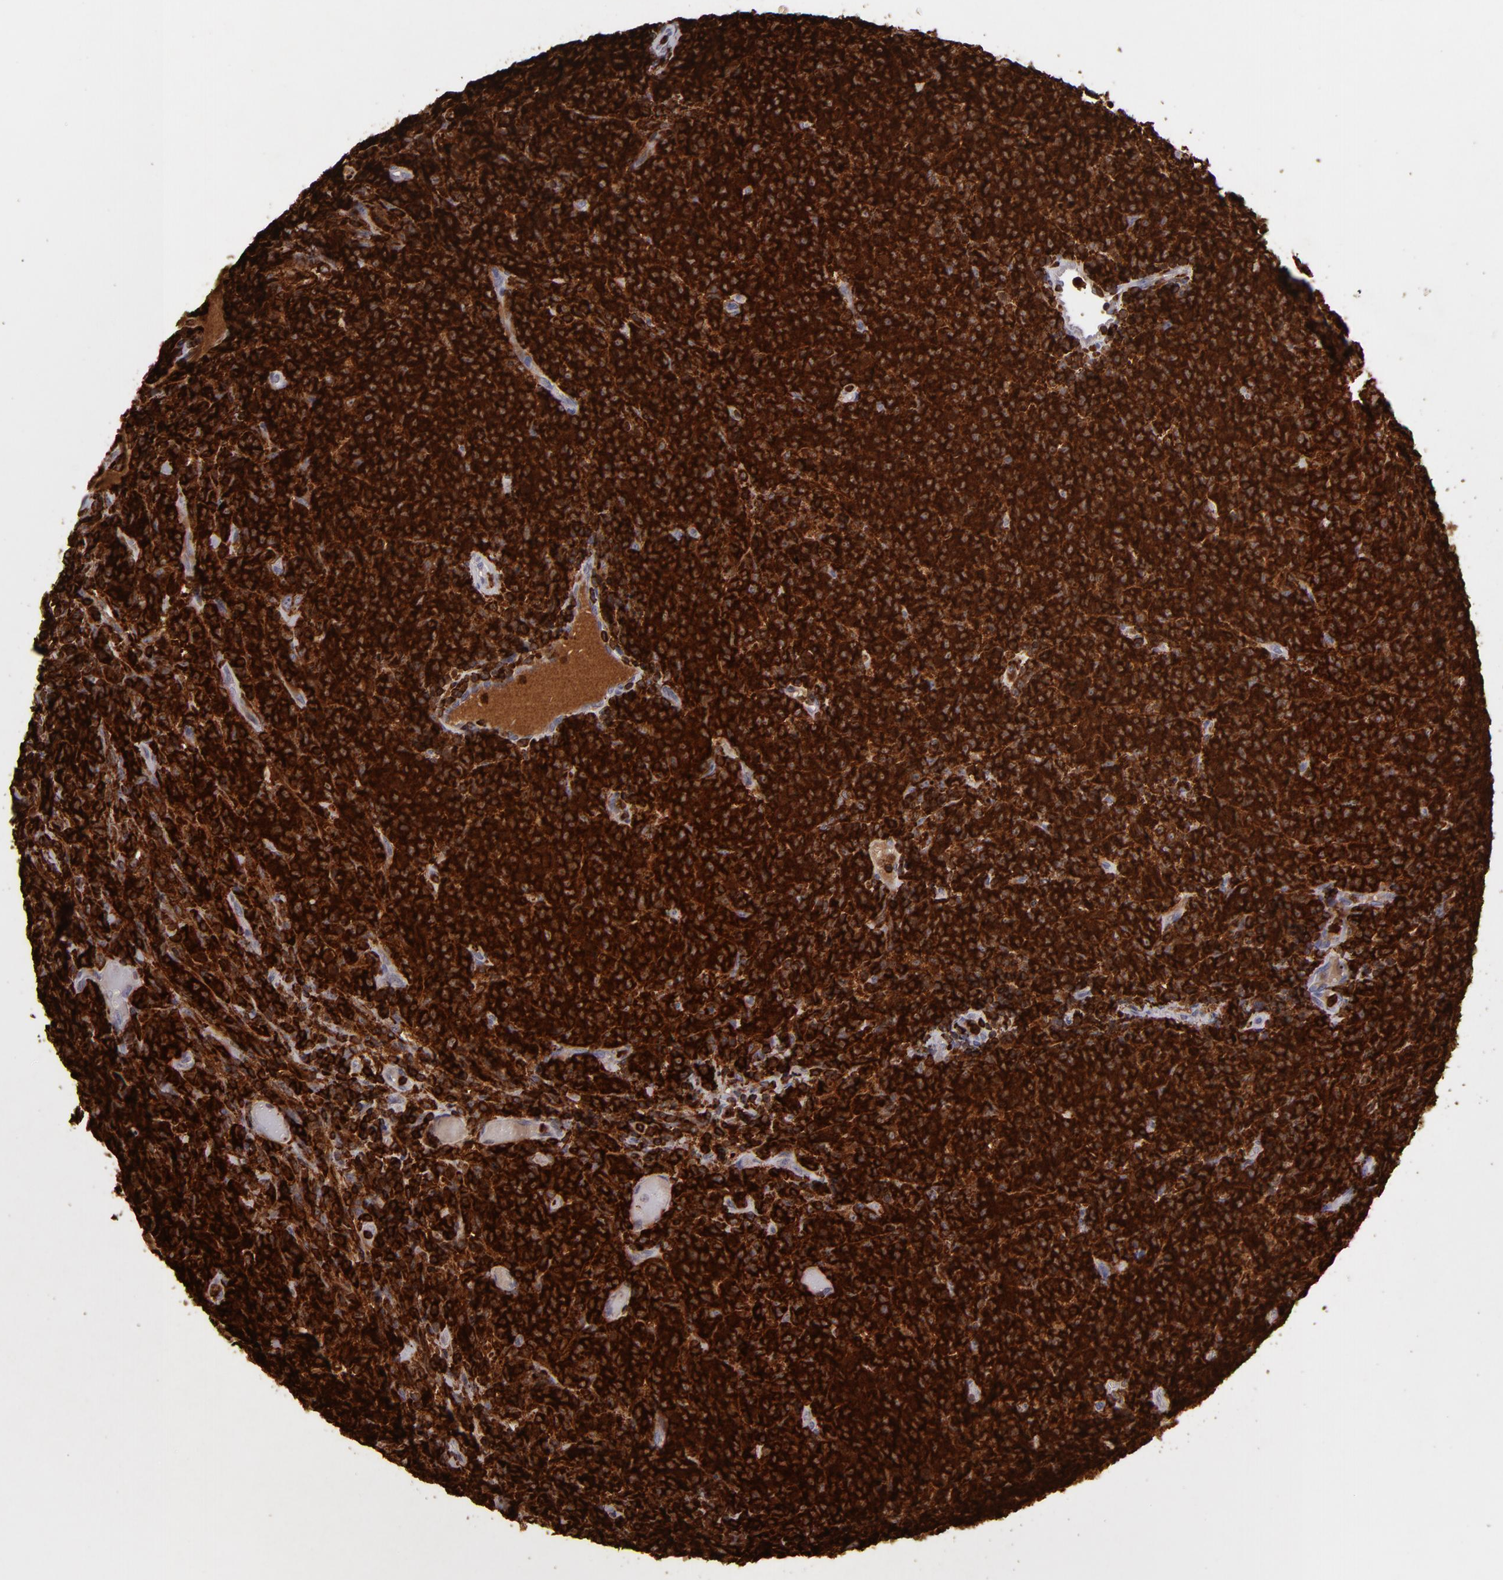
{"staining": {"intensity": "strong", "quantity": ">75%", "location": "cytoplasmic/membranous"}, "tissue": "lymphoma", "cell_type": "Tumor cells", "image_type": "cancer", "snomed": [{"axis": "morphology", "description": "Malignant lymphoma, non-Hodgkin's type, High grade"}, {"axis": "topography", "description": "Tonsil"}], "caption": "Malignant lymphoma, non-Hodgkin's type (high-grade) stained with DAB (3,3'-diaminobenzidine) immunohistochemistry shows high levels of strong cytoplasmic/membranous staining in approximately >75% of tumor cells.", "gene": "WAS", "patient": {"sex": "female", "age": 36}}